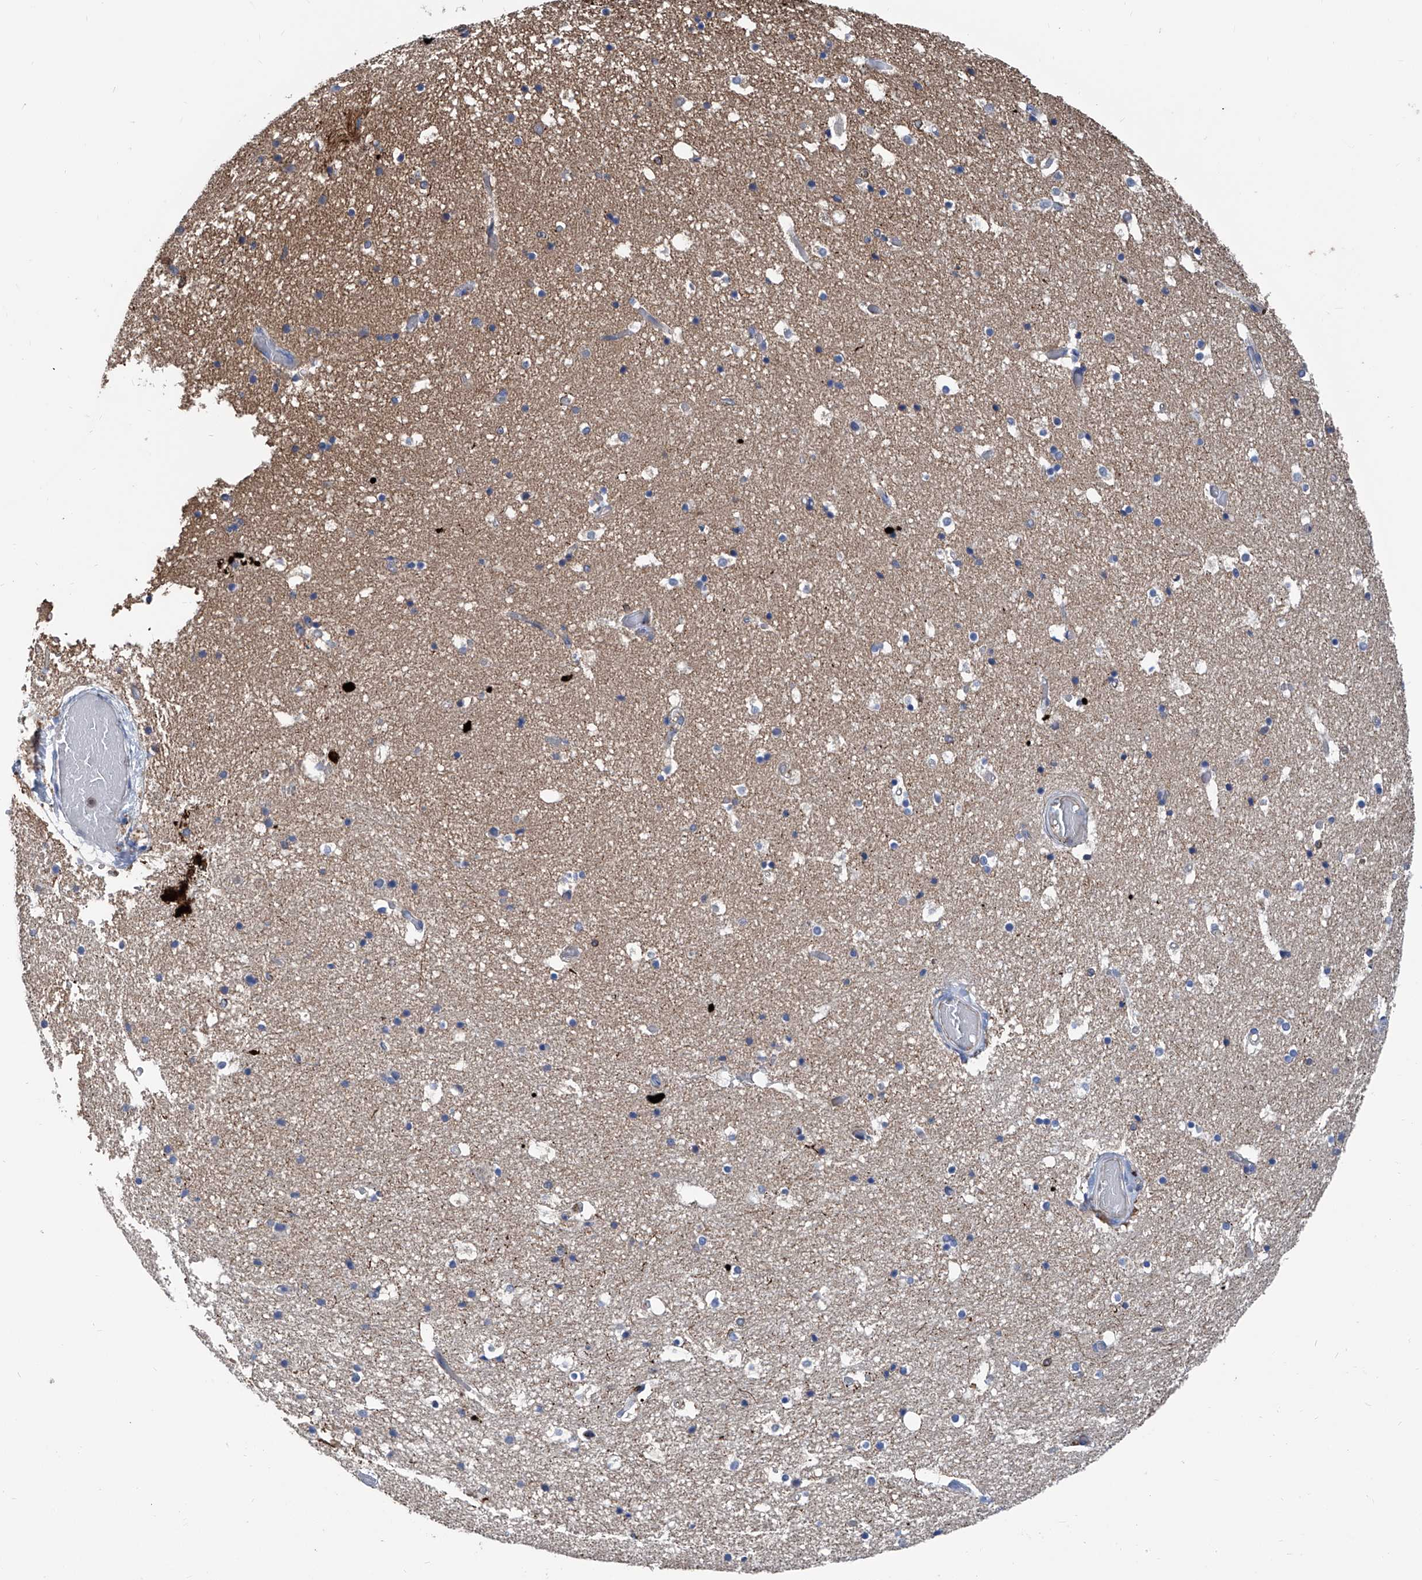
{"staining": {"intensity": "negative", "quantity": "none", "location": "none"}, "tissue": "hippocampus", "cell_type": "Glial cells", "image_type": "normal", "snomed": [{"axis": "morphology", "description": "Normal tissue, NOS"}, {"axis": "topography", "description": "Hippocampus"}], "caption": "Immunohistochemistry of benign hippocampus reveals no staining in glial cells.", "gene": "ZNF484", "patient": {"sex": "female", "age": 52}}